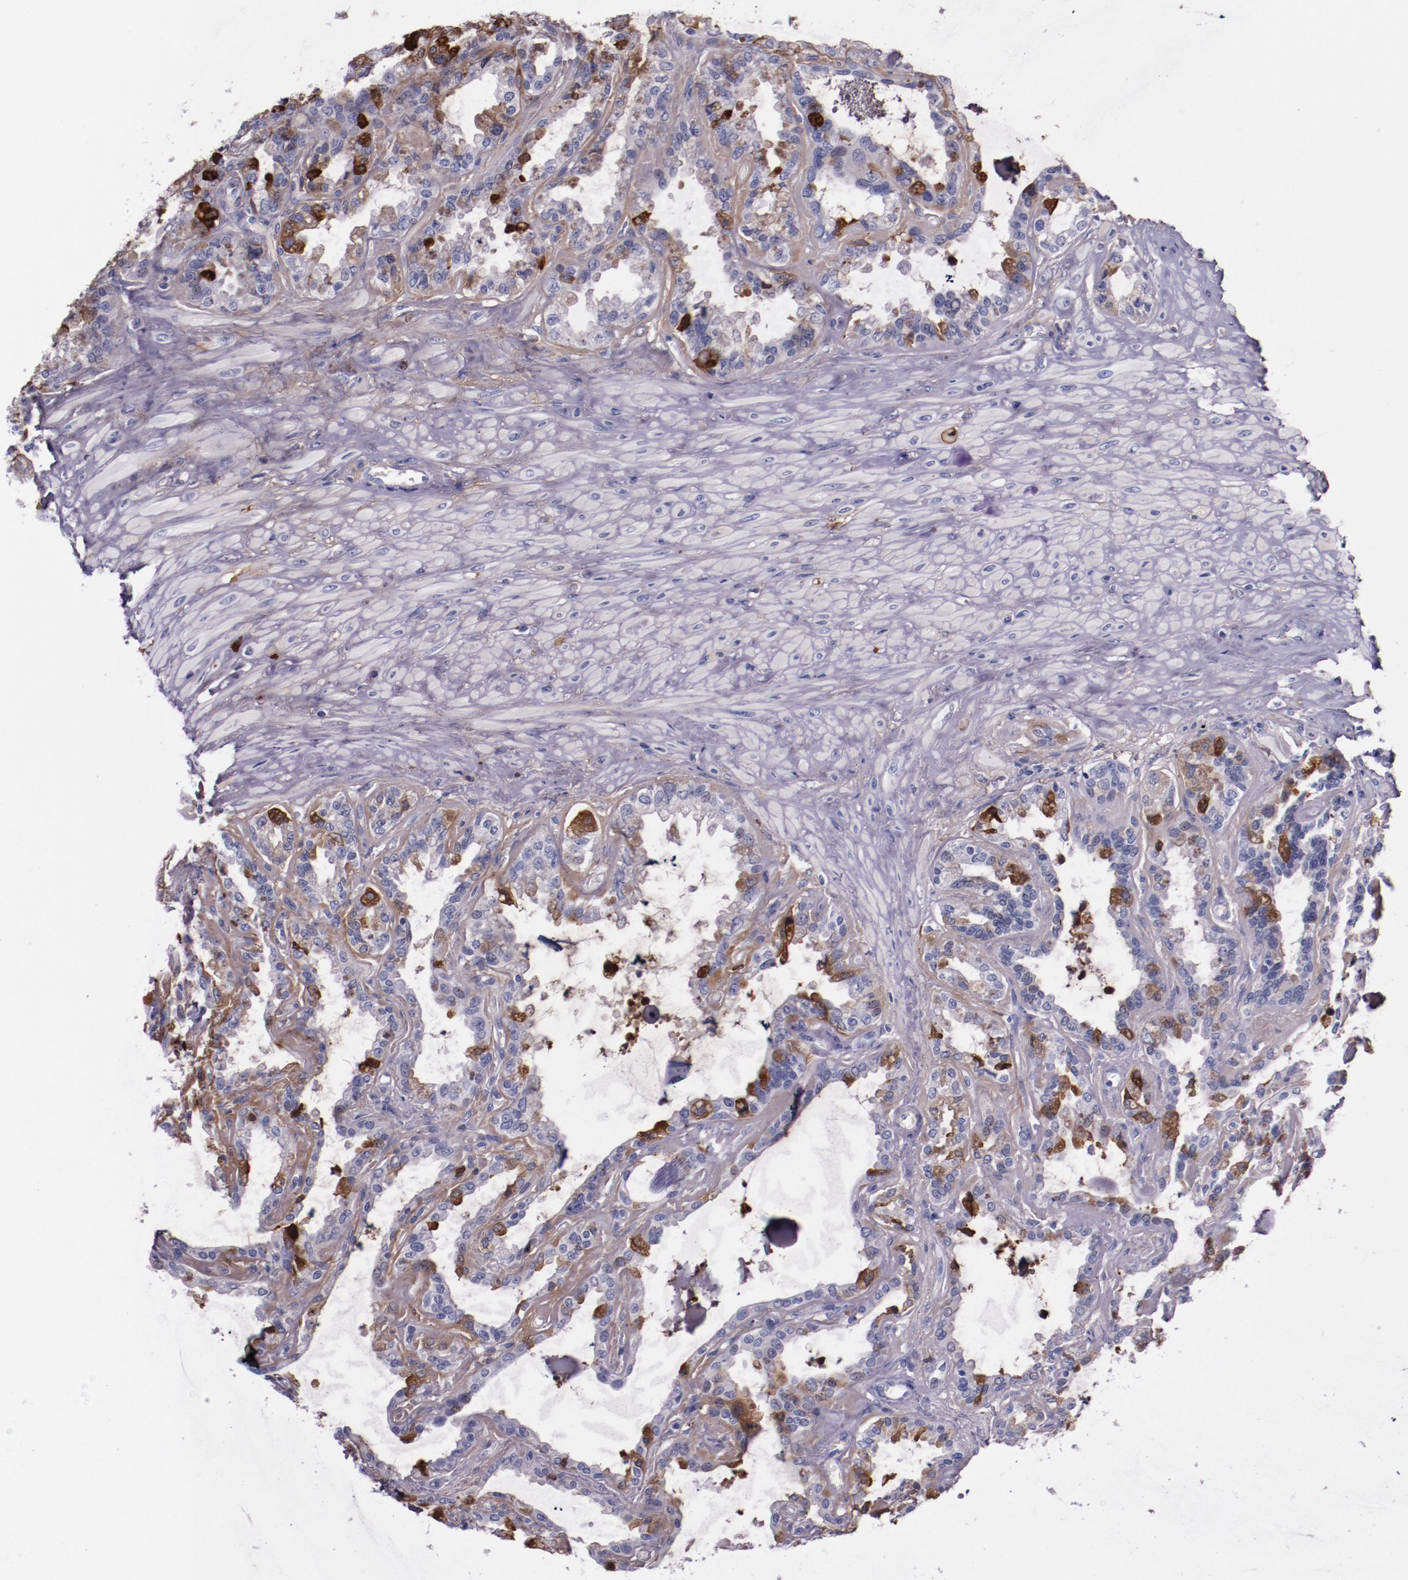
{"staining": {"intensity": "moderate", "quantity": "<25%", "location": "cytoplasmic/membranous"}, "tissue": "seminal vesicle", "cell_type": "Glandular cells", "image_type": "normal", "snomed": [{"axis": "morphology", "description": "Normal tissue, NOS"}, {"axis": "morphology", "description": "Inflammation, NOS"}, {"axis": "topography", "description": "Urinary bladder"}, {"axis": "topography", "description": "Prostate"}, {"axis": "topography", "description": "Seminal veicle"}], "caption": "Protein staining displays moderate cytoplasmic/membranous staining in approximately <25% of glandular cells in normal seminal vesicle. The staining is performed using DAB (3,3'-diaminobenzidine) brown chromogen to label protein expression. The nuclei are counter-stained blue using hematoxylin.", "gene": "APOH", "patient": {"sex": "male", "age": 82}}